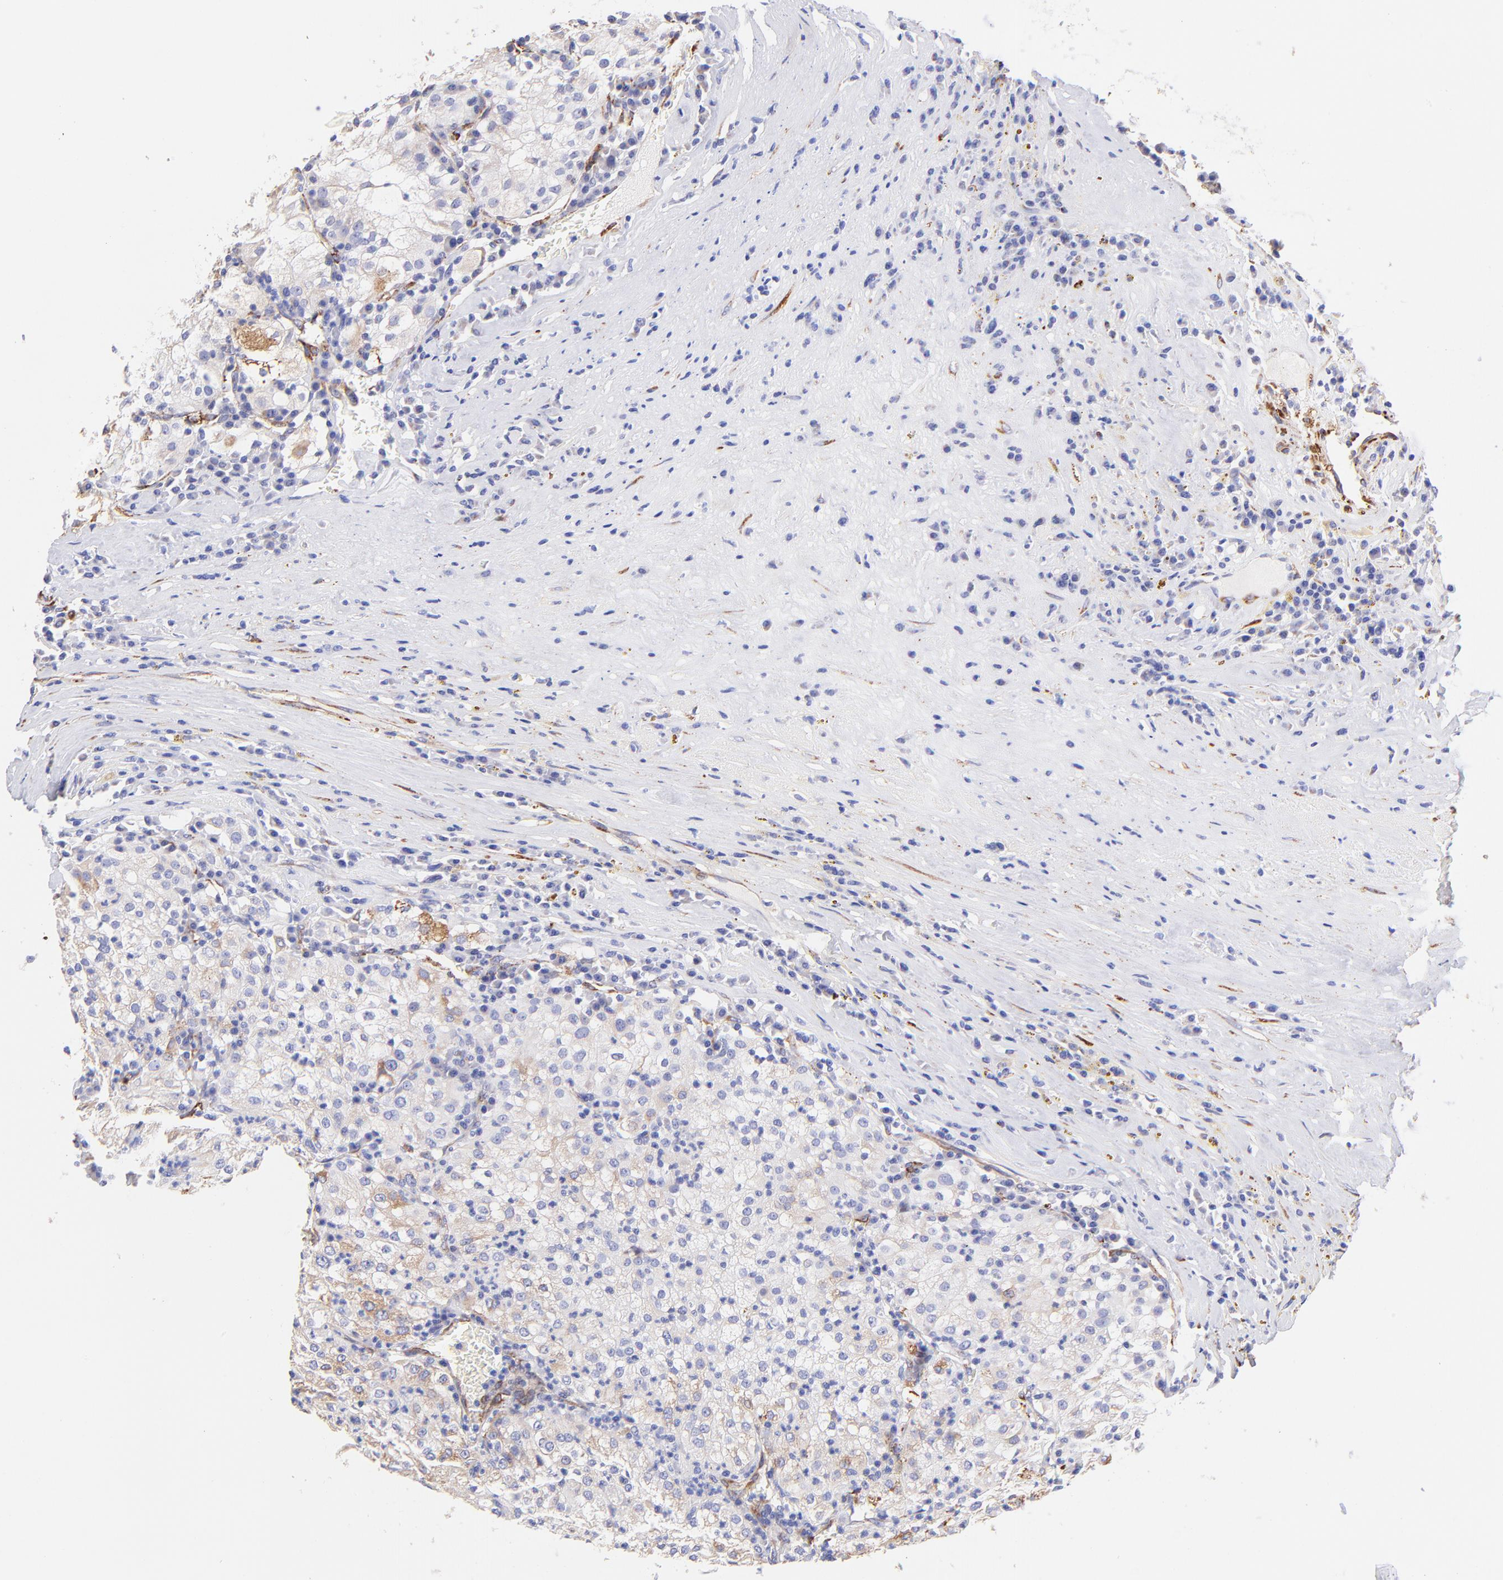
{"staining": {"intensity": "weak", "quantity": "<25%", "location": "cytoplasmic/membranous"}, "tissue": "renal cancer", "cell_type": "Tumor cells", "image_type": "cancer", "snomed": [{"axis": "morphology", "description": "Adenocarcinoma, NOS"}, {"axis": "topography", "description": "Kidney"}], "caption": "Immunohistochemical staining of human renal cancer (adenocarcinoma) reveals no significant positivity in tumor cells.", "gene": "SPARC", "patient": {"sex": "male", "age": 59}}